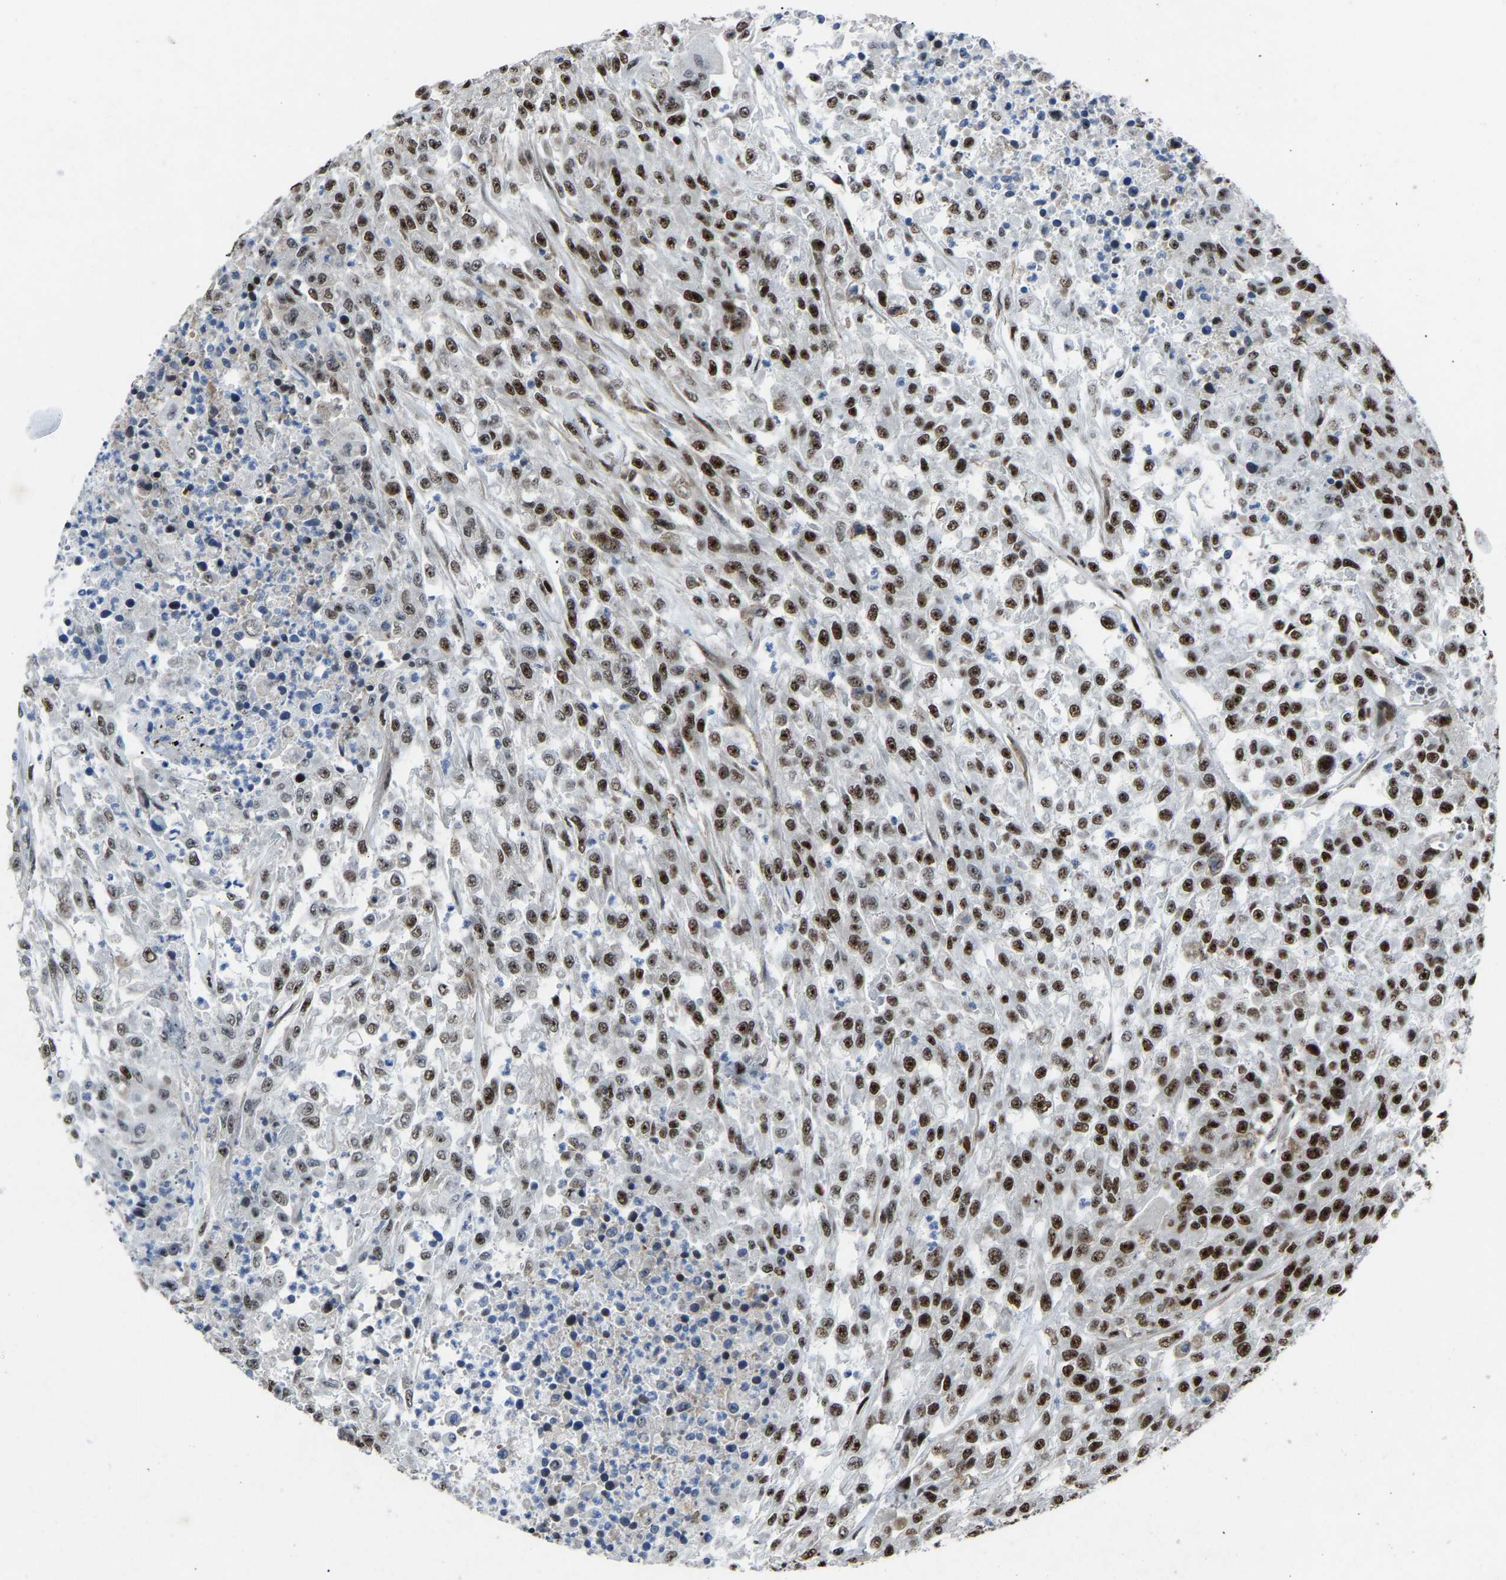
{"staining": {"intensity": "strong", "quantity": ">75%", "location": "nuclear"}, "tissue": "urothelial cancer", "cell_type": "Tumor cells", "image_type": "cancer", "snomed": [{"axis": "morphology", "description": "Urothelial carcinoma, High grade"}, {"axis": "topography", "description": "Urinary bladder"}], "caption": "This micrograph demonstrates IHC staining of human high-grade urothelial carcinoma, with high strong nuclear expression in about >75% of tumor cells.", "gene": "DDX5", "patient": {"sex": "male", "age": 46}}